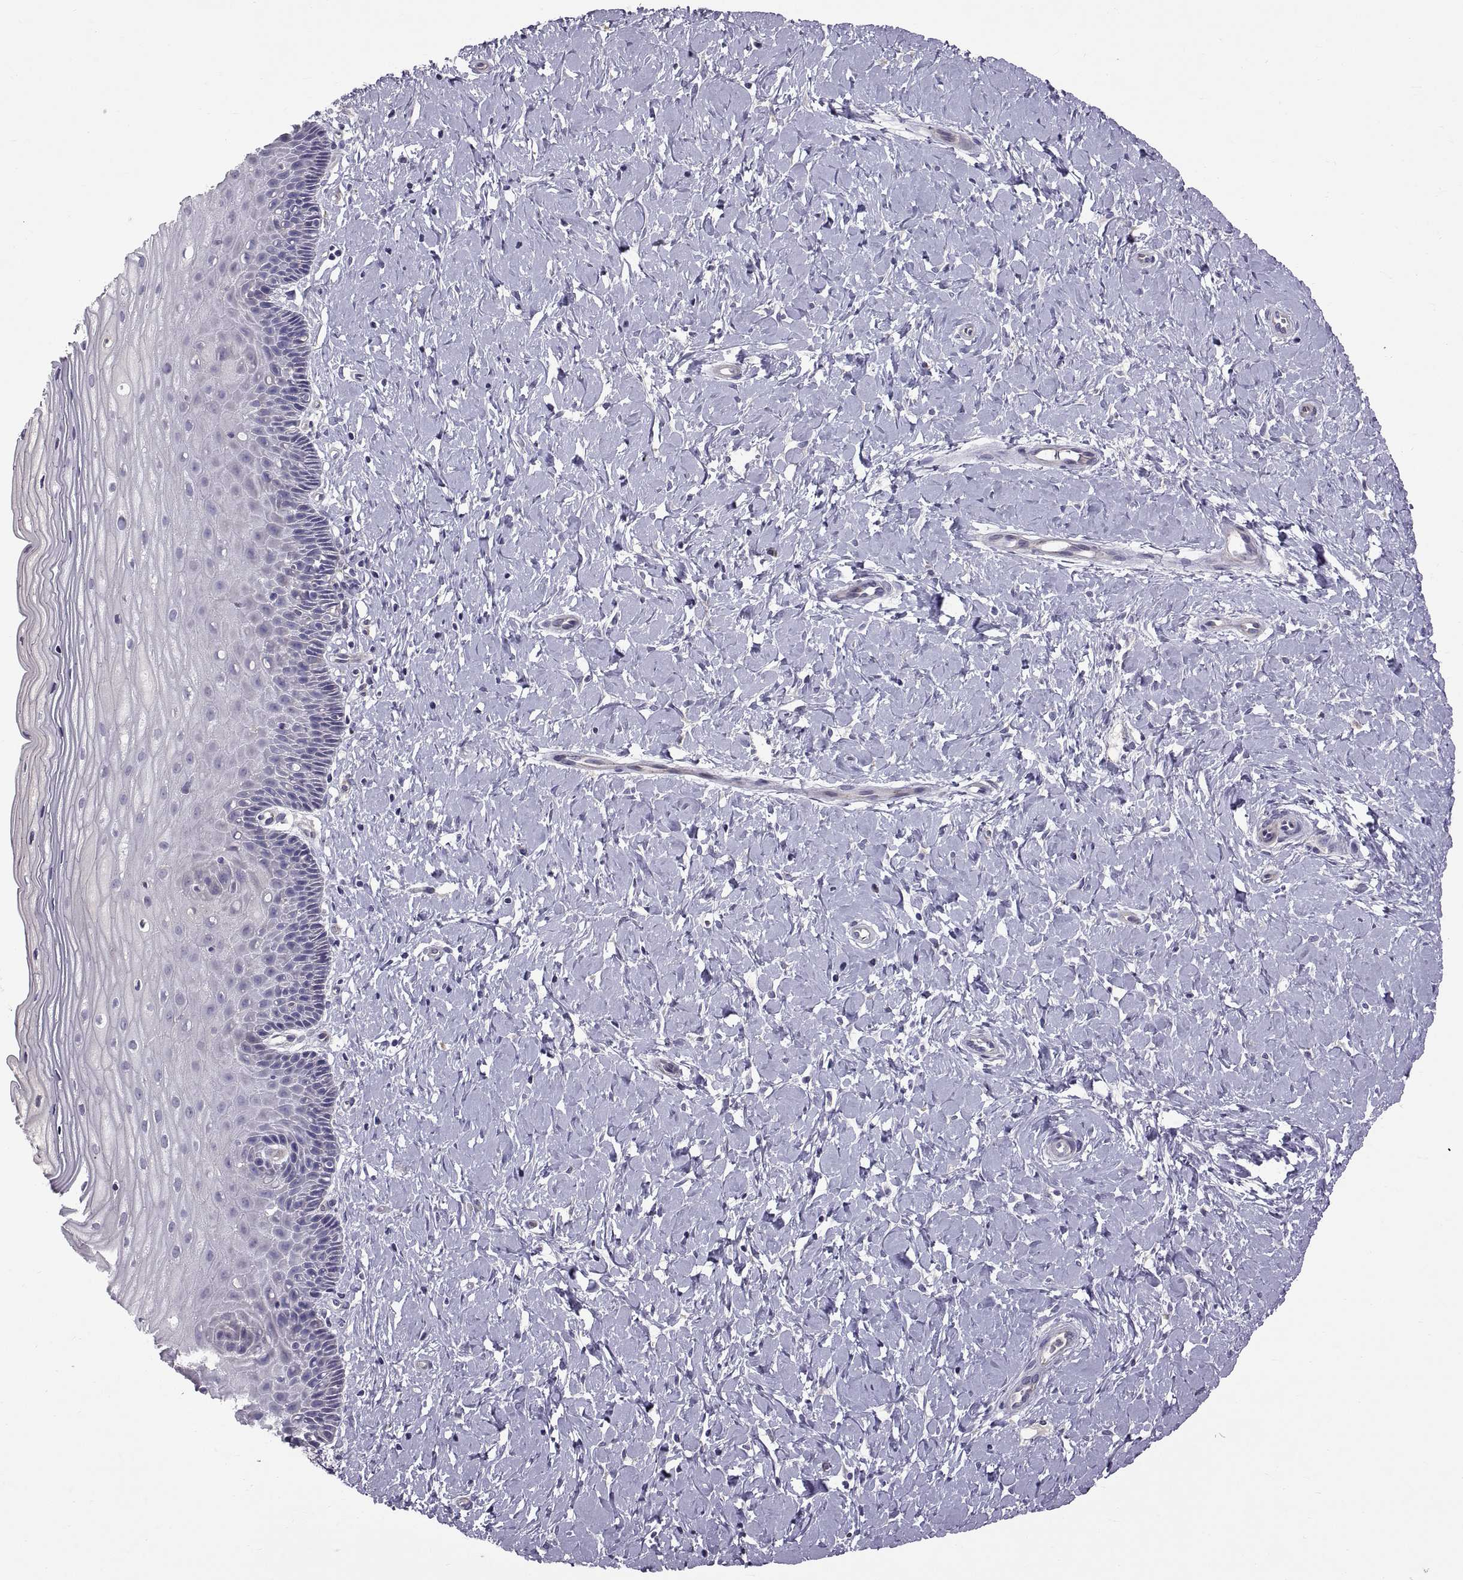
{"staining": {"intensity": "negative", "quantity": "none", "location": "none"}, "tissue": "cervix", "cell_type": "Glandular cells", "image_type": "normal", "snomed": [{"axis": "morphology", "description": "Normal tissue, NOS"}, {"axis": "topography", "description": "Cervix"}], "caption": "Glandular cells are negative for protein expression in normal human cervix. The staining was performed using DAB (3,3'-diaminobenzidine) to visualize the protein expression in brown, while the nuclei were stained in blue with hematoxylin (Magnification: 20x).", "gene": "ARSL", "patient": {"sex": "female", "age": 37}}